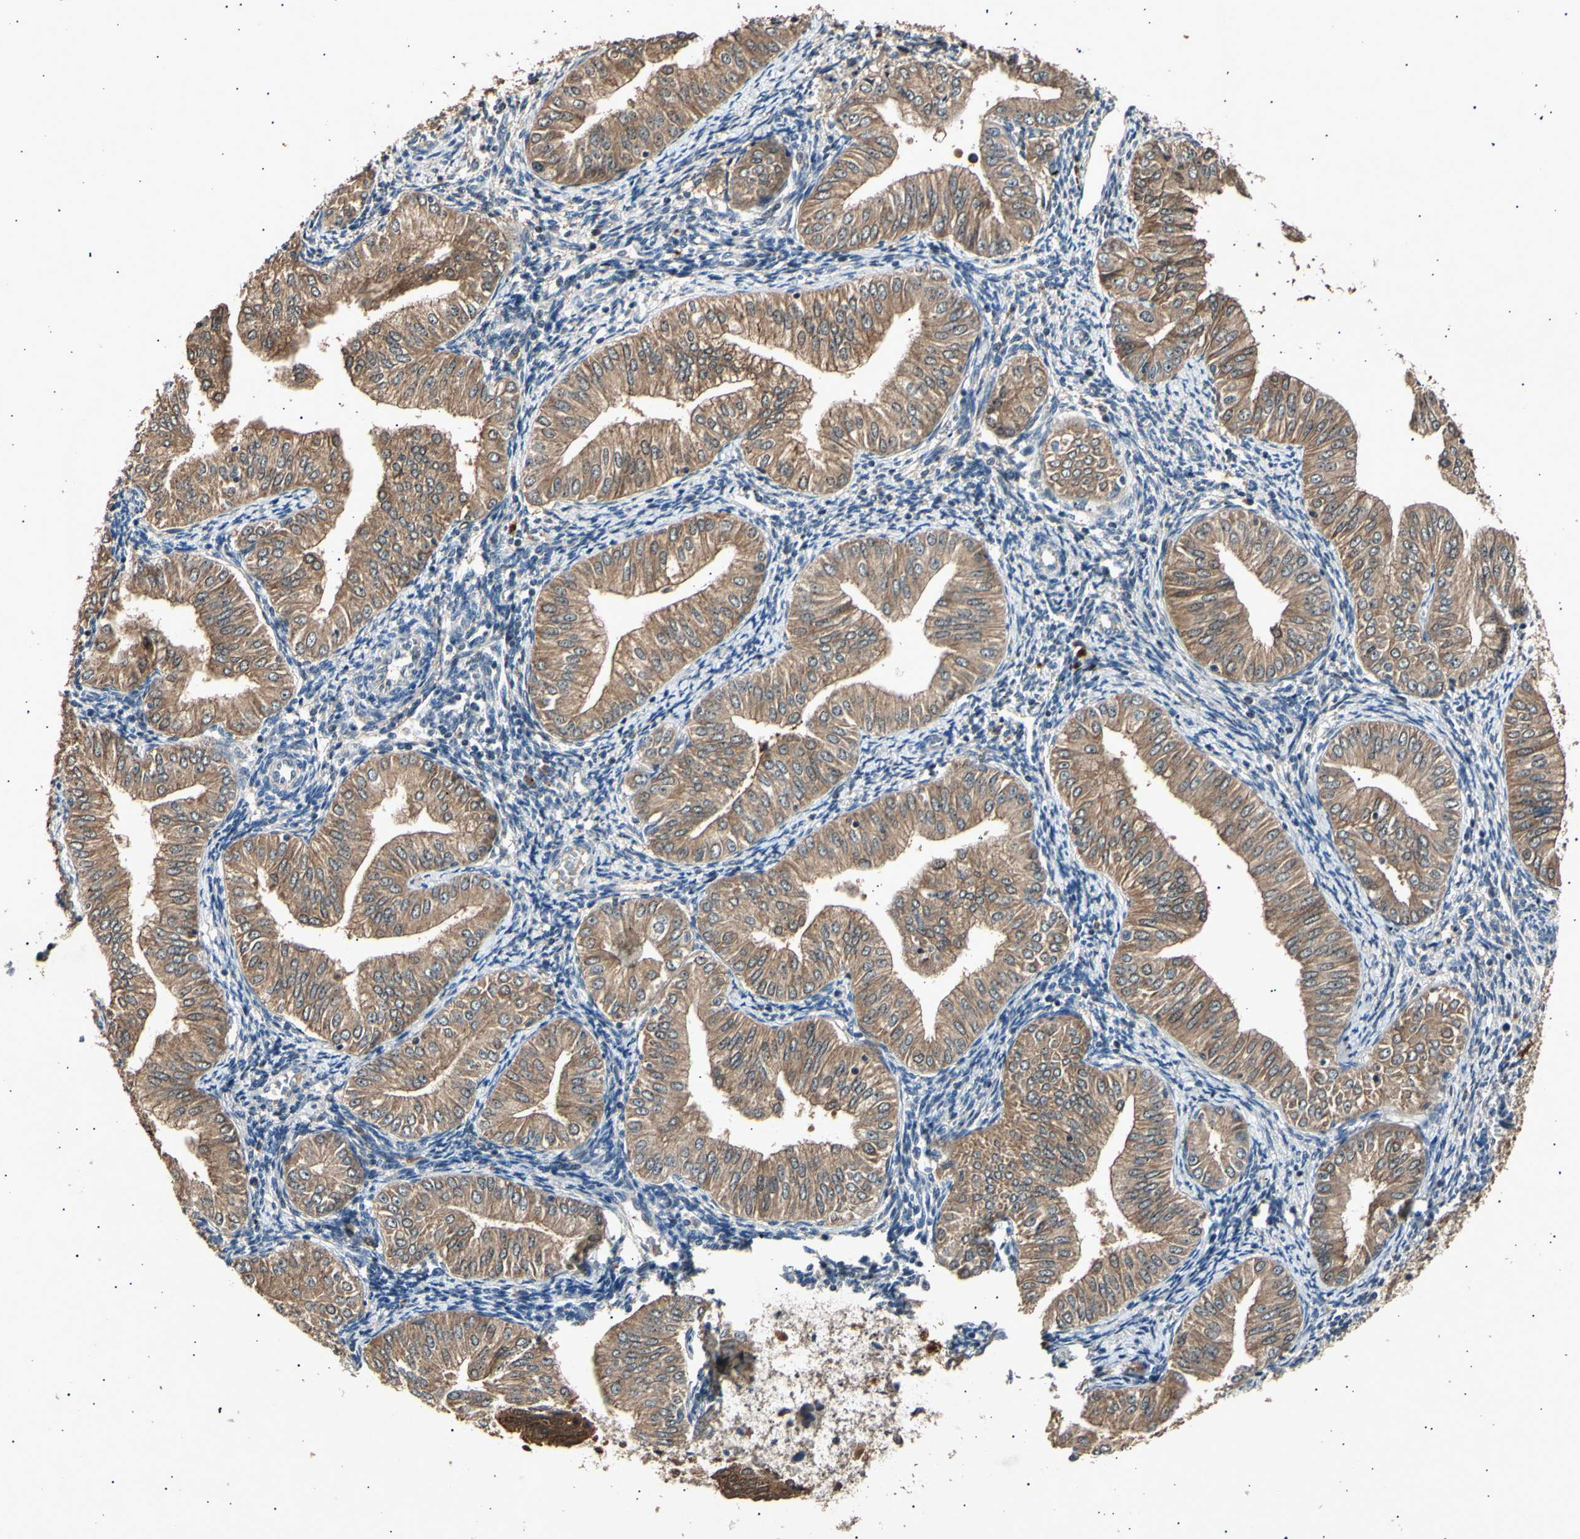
{"staining": {"intensity": "moderate", "quantity": ">75%", "location": "cytoplasmic/membranous"}, "tissue": "endometrial cancer", "cell_type": "Tumor cells", "image_type": "cancer", "snomed": [{"axis": "morphology", "description": "Normal tissue, NOS"}, {"axis": "morphology", "description": "Adenocarcinoma, NOS"}, {"axis": "topography", "description": "Endometrium"}], "caption": "Human adenocarcinoma (endometrial) stained with a protein marker demonstrates moderate staining in tumor cells.", "gene": "ADCY3", "patient": {"sex": "female", "age": 53}}